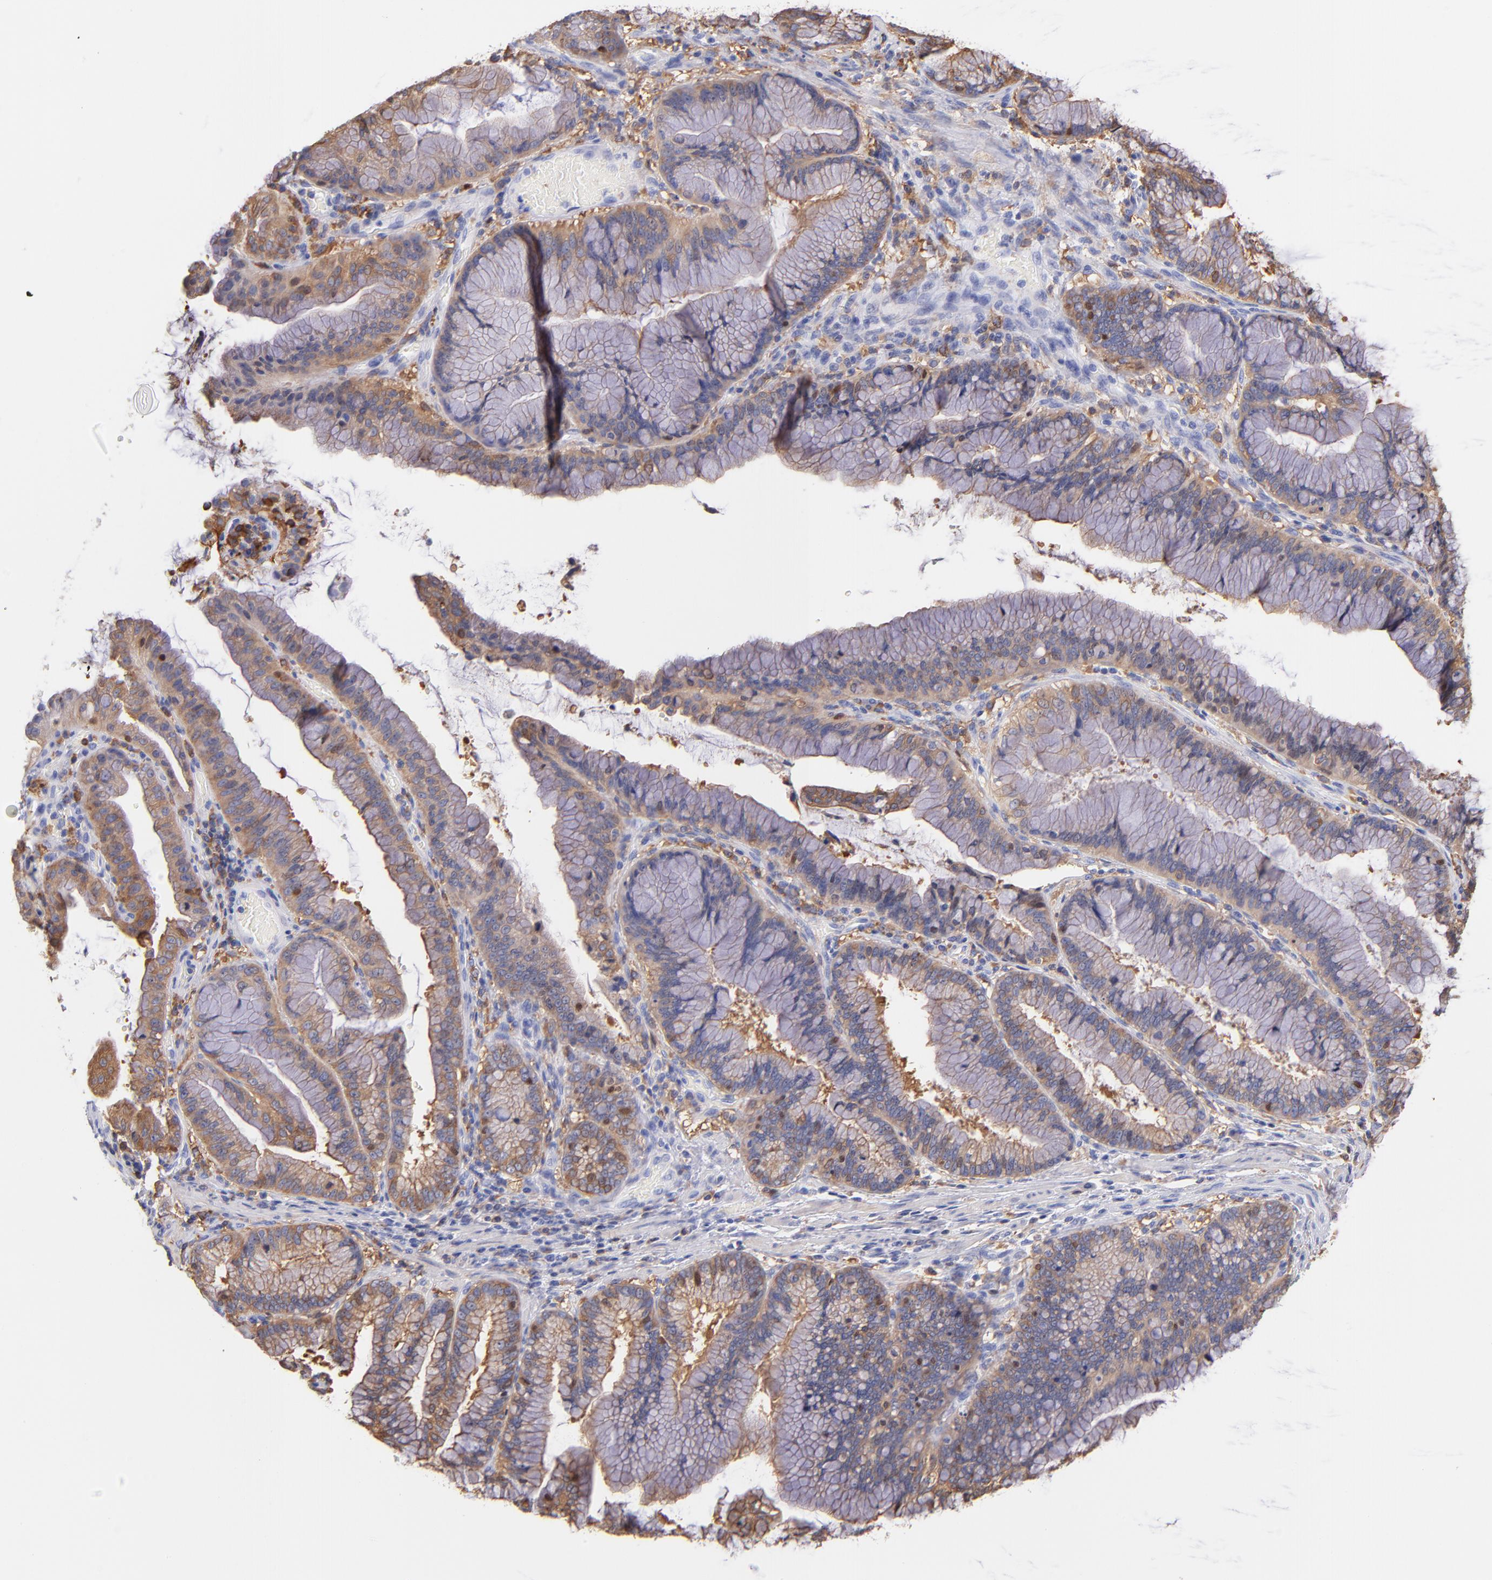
{"staining": {"intensity": "moderate", "quantity": ">75%", "location": "cytoplasmic/membranous"}, "tissue": "pancreatic cancer", "cell_type": "Tumor cells", "image_type": "cancer", "snomed": [{"axis": "morphology", "description": "Adenocarcinoma, NOS"}, {"axis": "topography", "description": "Pancreas"}], "caption": "Brown immunohistochemical staining in adenocarcinoma (pancreatic) reveals moderate cytoplasmic/membranous positivity in approximately >75% of tumor cells.", "gene": "PRKCA", "patient": {"sex": "female", "age": 64}}